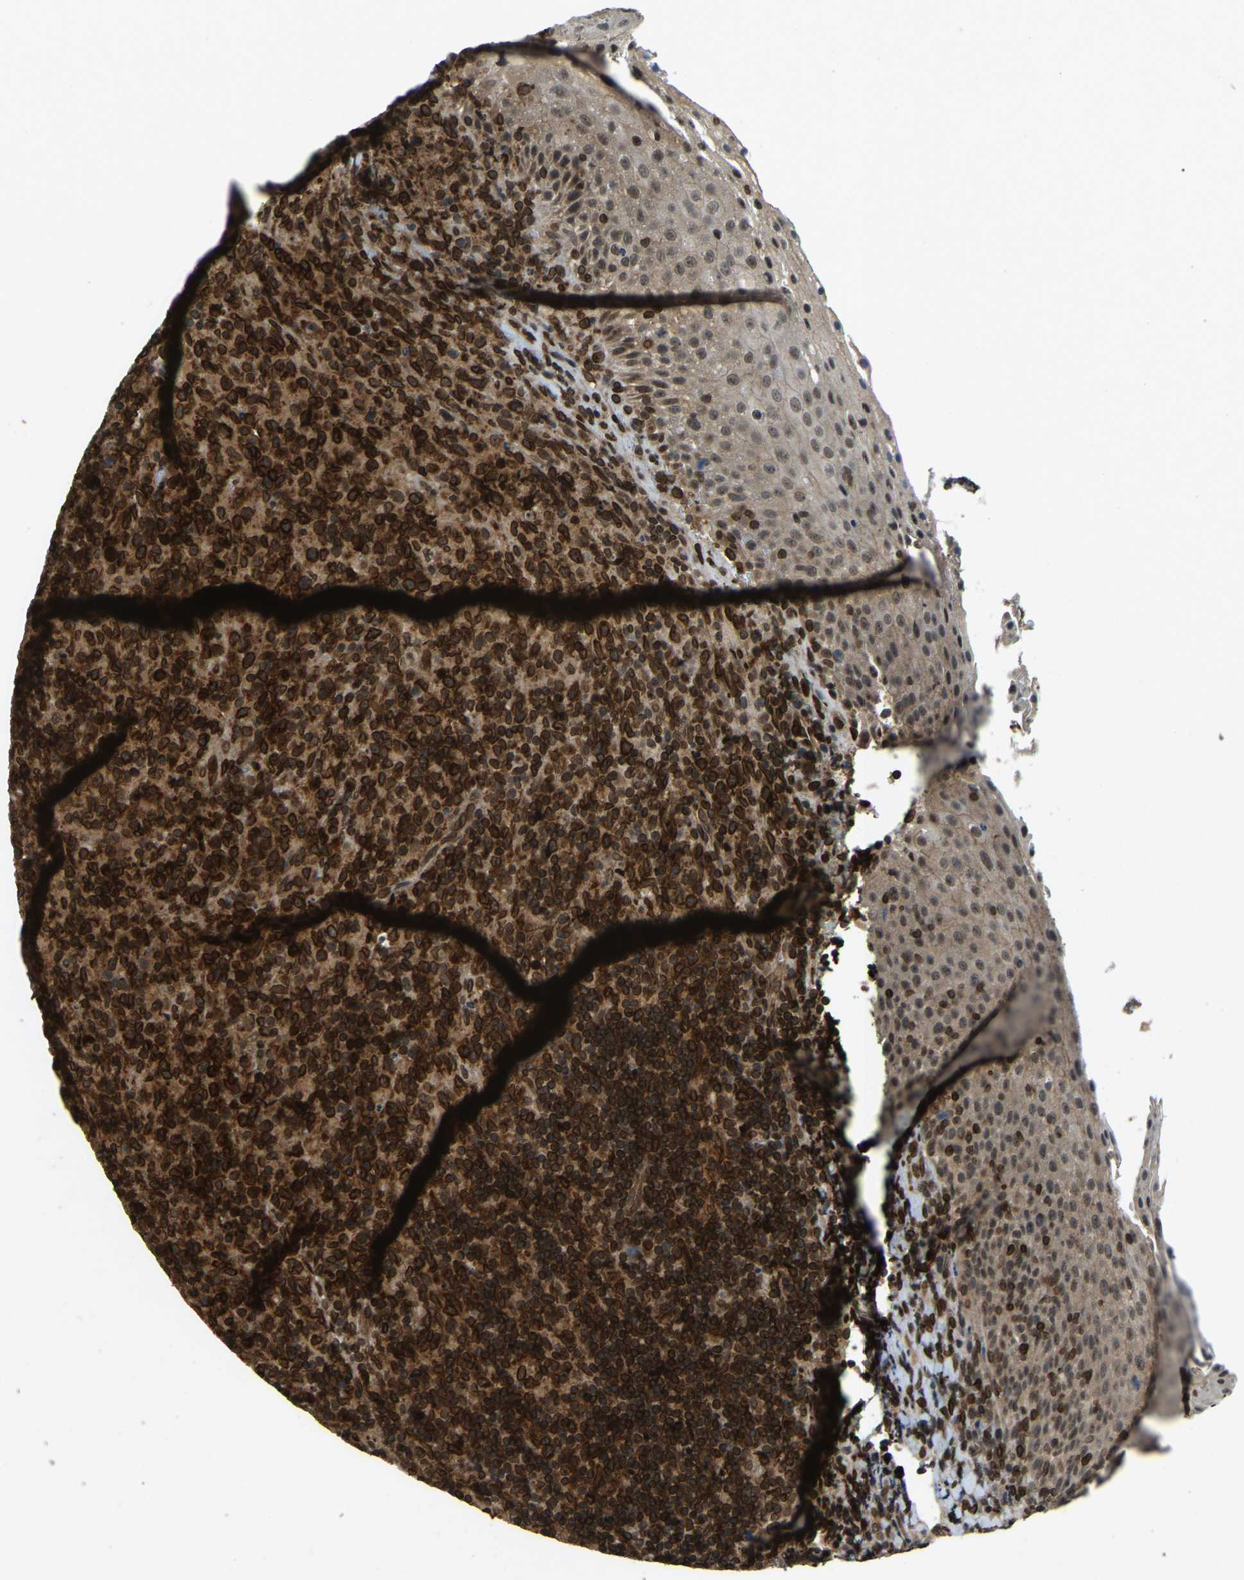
{"staining": {"intensity": "strong", "quantity": ">75%", "location": "cytoplasmic/membranous,nuclear"}, "tissue": "lymphoma", "cell_type": "Tumor cells", "image_type": "cancer", "snomed": [{"axis": "morphology", "description": "Malignant lymphoma, non-Hodgkin's type, High grade"}, {"axis": "topography", "description": "Tonsil"}], "caption": "Human lymphoma stained for a protein (brown) reveals strong cytoplasmic/membranous and nuclear positive expression in approximately >75% of tumor cells.", "gene": "SYNE1", "patient": {"sex": "female", "age": 36}}